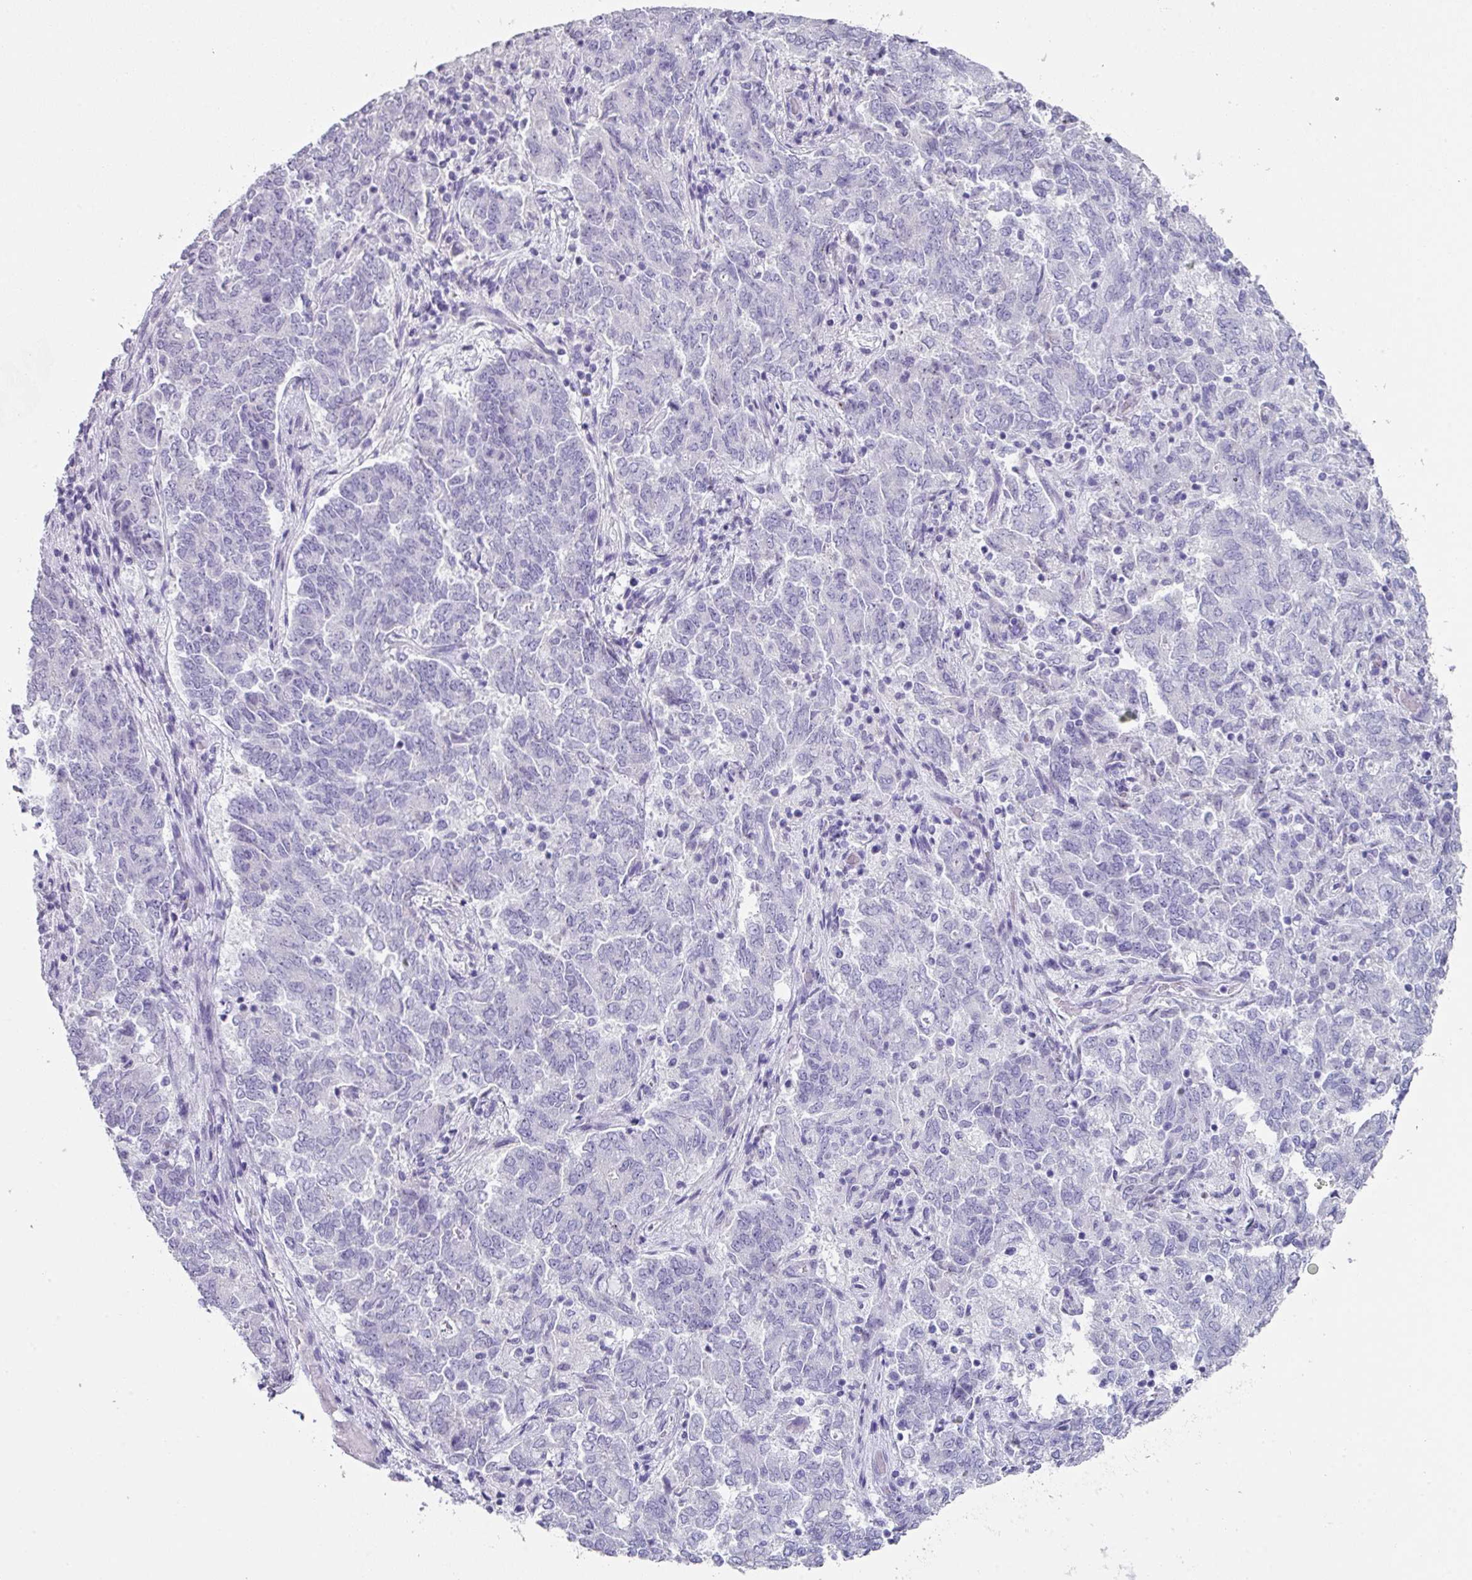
{"staining": {"intensity": "negative", "quantity": "none", "location": "none"}, "tissue": "endometrial cancer", "cell_type": "Tumor cells", "image_type": "cancer", "snomed": [{"axis": "morphology", "description": "Adenocarcinoma, NOS"}, {"axis": "topography", "description": "Endometrium"}], "caption": "Micrograph shows no significant protein positivity in tumor cells of adenocarcinoma (endometrial).", "gene": "PEX10", "patient": {"sex": "female", "age": 80}}